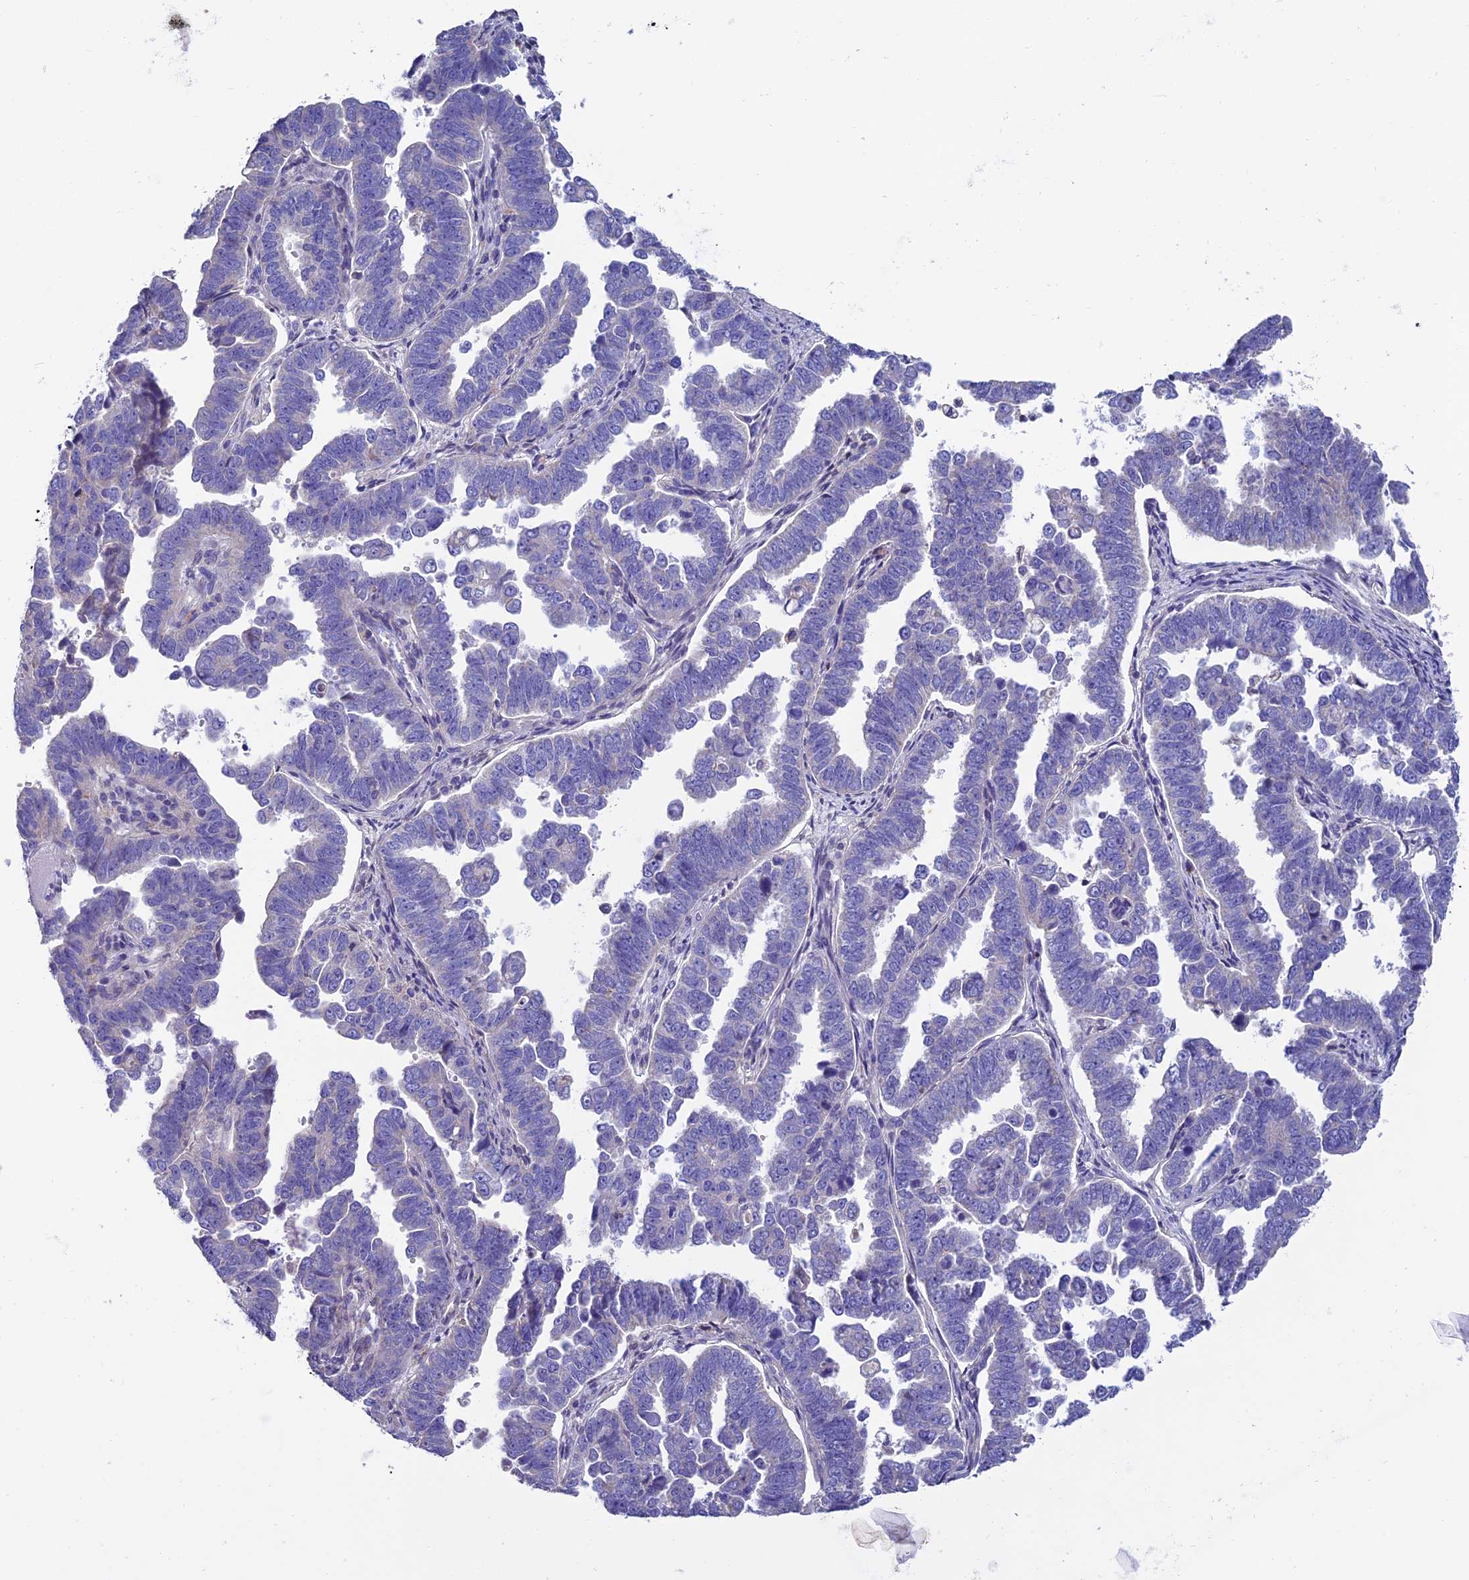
{"staining": {"intensity": "negative", "quantity": "none", "location": "none"}, "tissue": "endometrial cancer", "cell_type": "Tumor cells", "image_type": "cancer", "snomed": [{"axis": "morphology", "description": "Adenocarcinoma, NOS"}, {"axis": "topography", "description": "Endometrium"}], "caption": "Human endometrial cancer stained for a protein using IHC displays no staining in tumor cells.", "gene": "FAM178B", "patient": {"sex": "female", "age": 75}}